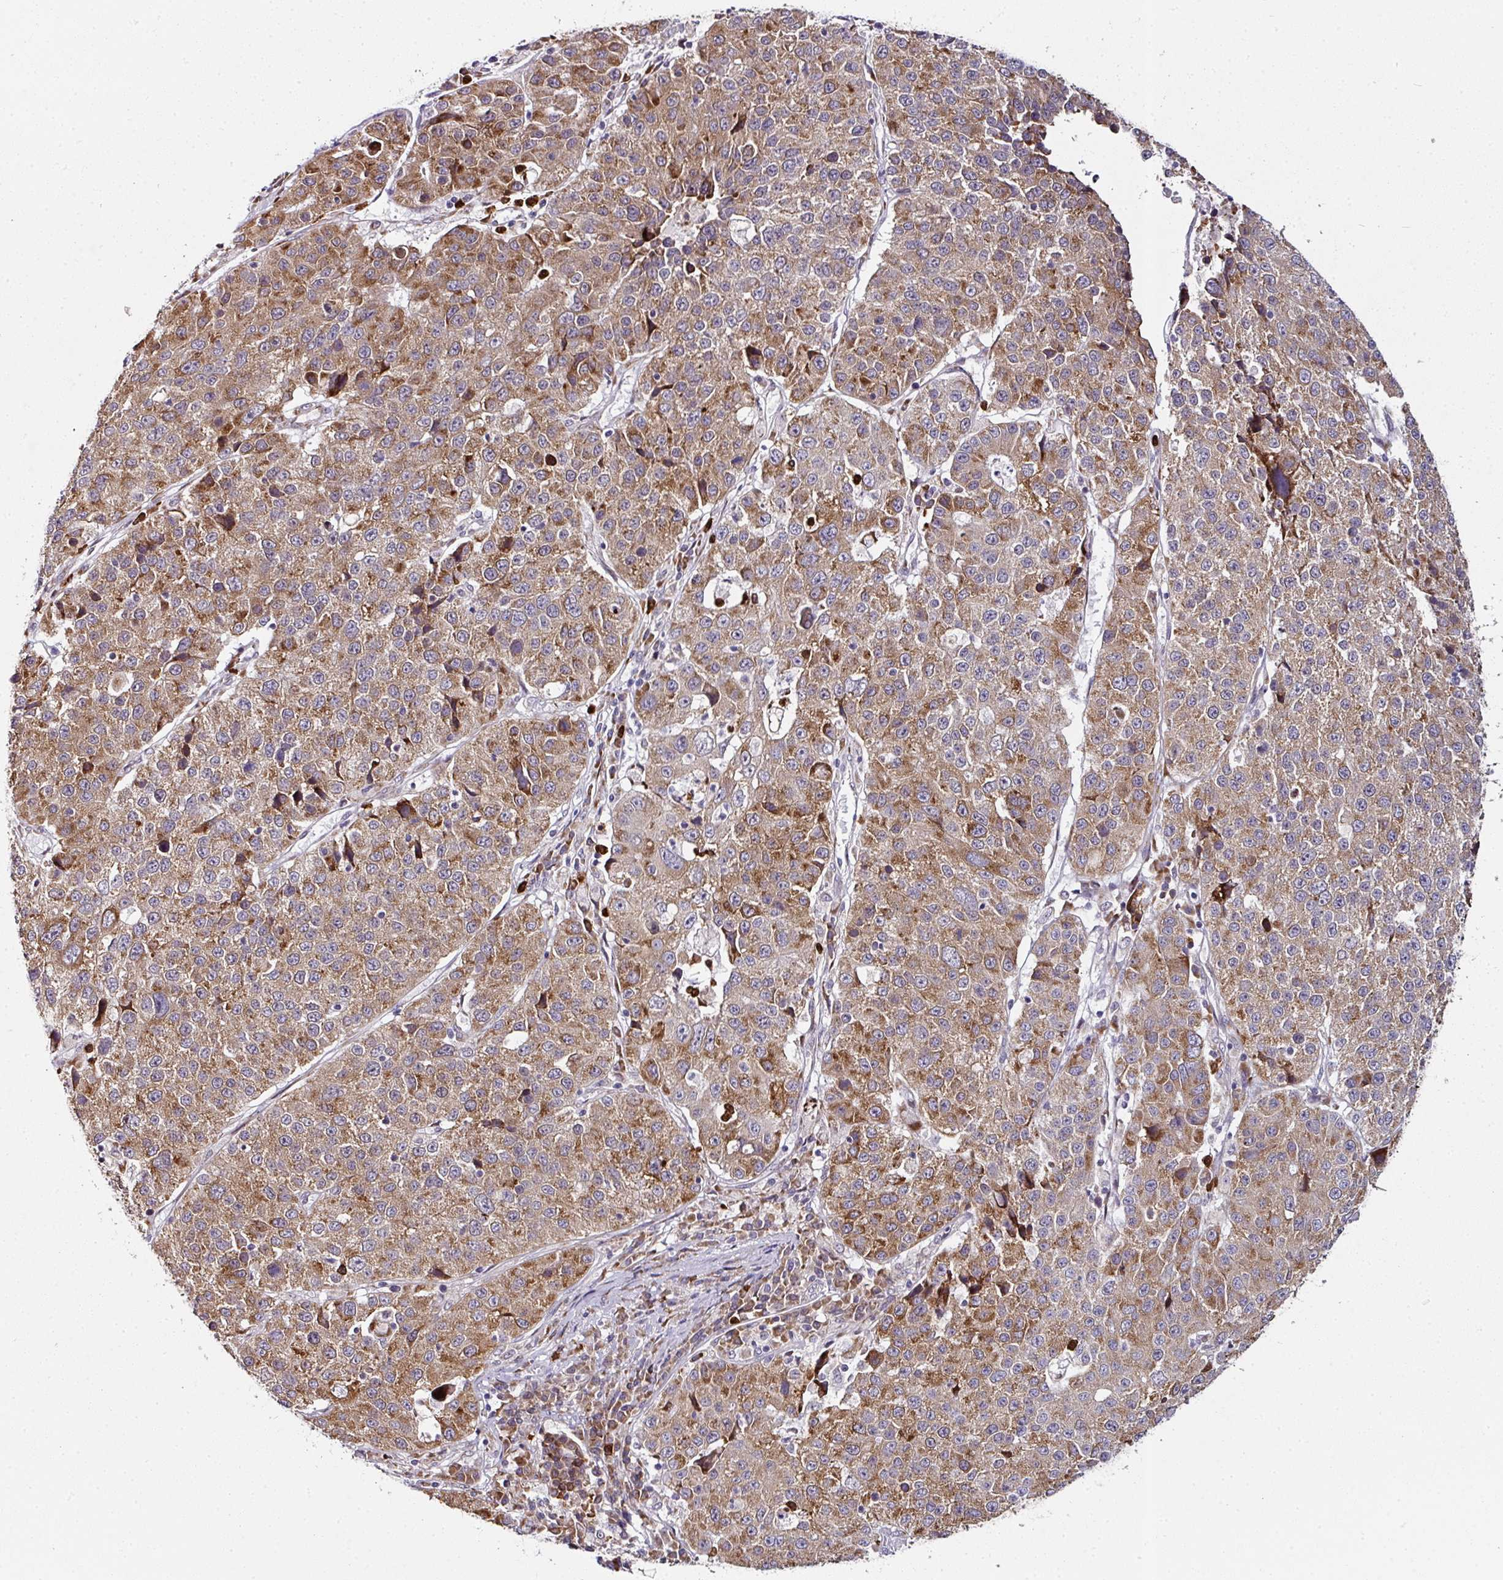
{"staining": {"intensity": "moderate", "quantity": ">75%", "location": "cytoplasmic/membranous"}, "tissue": "stomach cancer", "cell_type": "Tumor cells", "image_type": "cancer", "snomed": [{"axis": "morphology", "description": "Adenocarcinoma, NOS"}, {"axis": "topography", "description": "Stomach"}], "caption": "A micrograph of adenocarcinoma (stomach) stained for a protein reveals moderate cytoplasmic/membranous brown staining in tumor cells.", "gene": "APOLD1", "patient": {"sex": "male", "age": 71}}